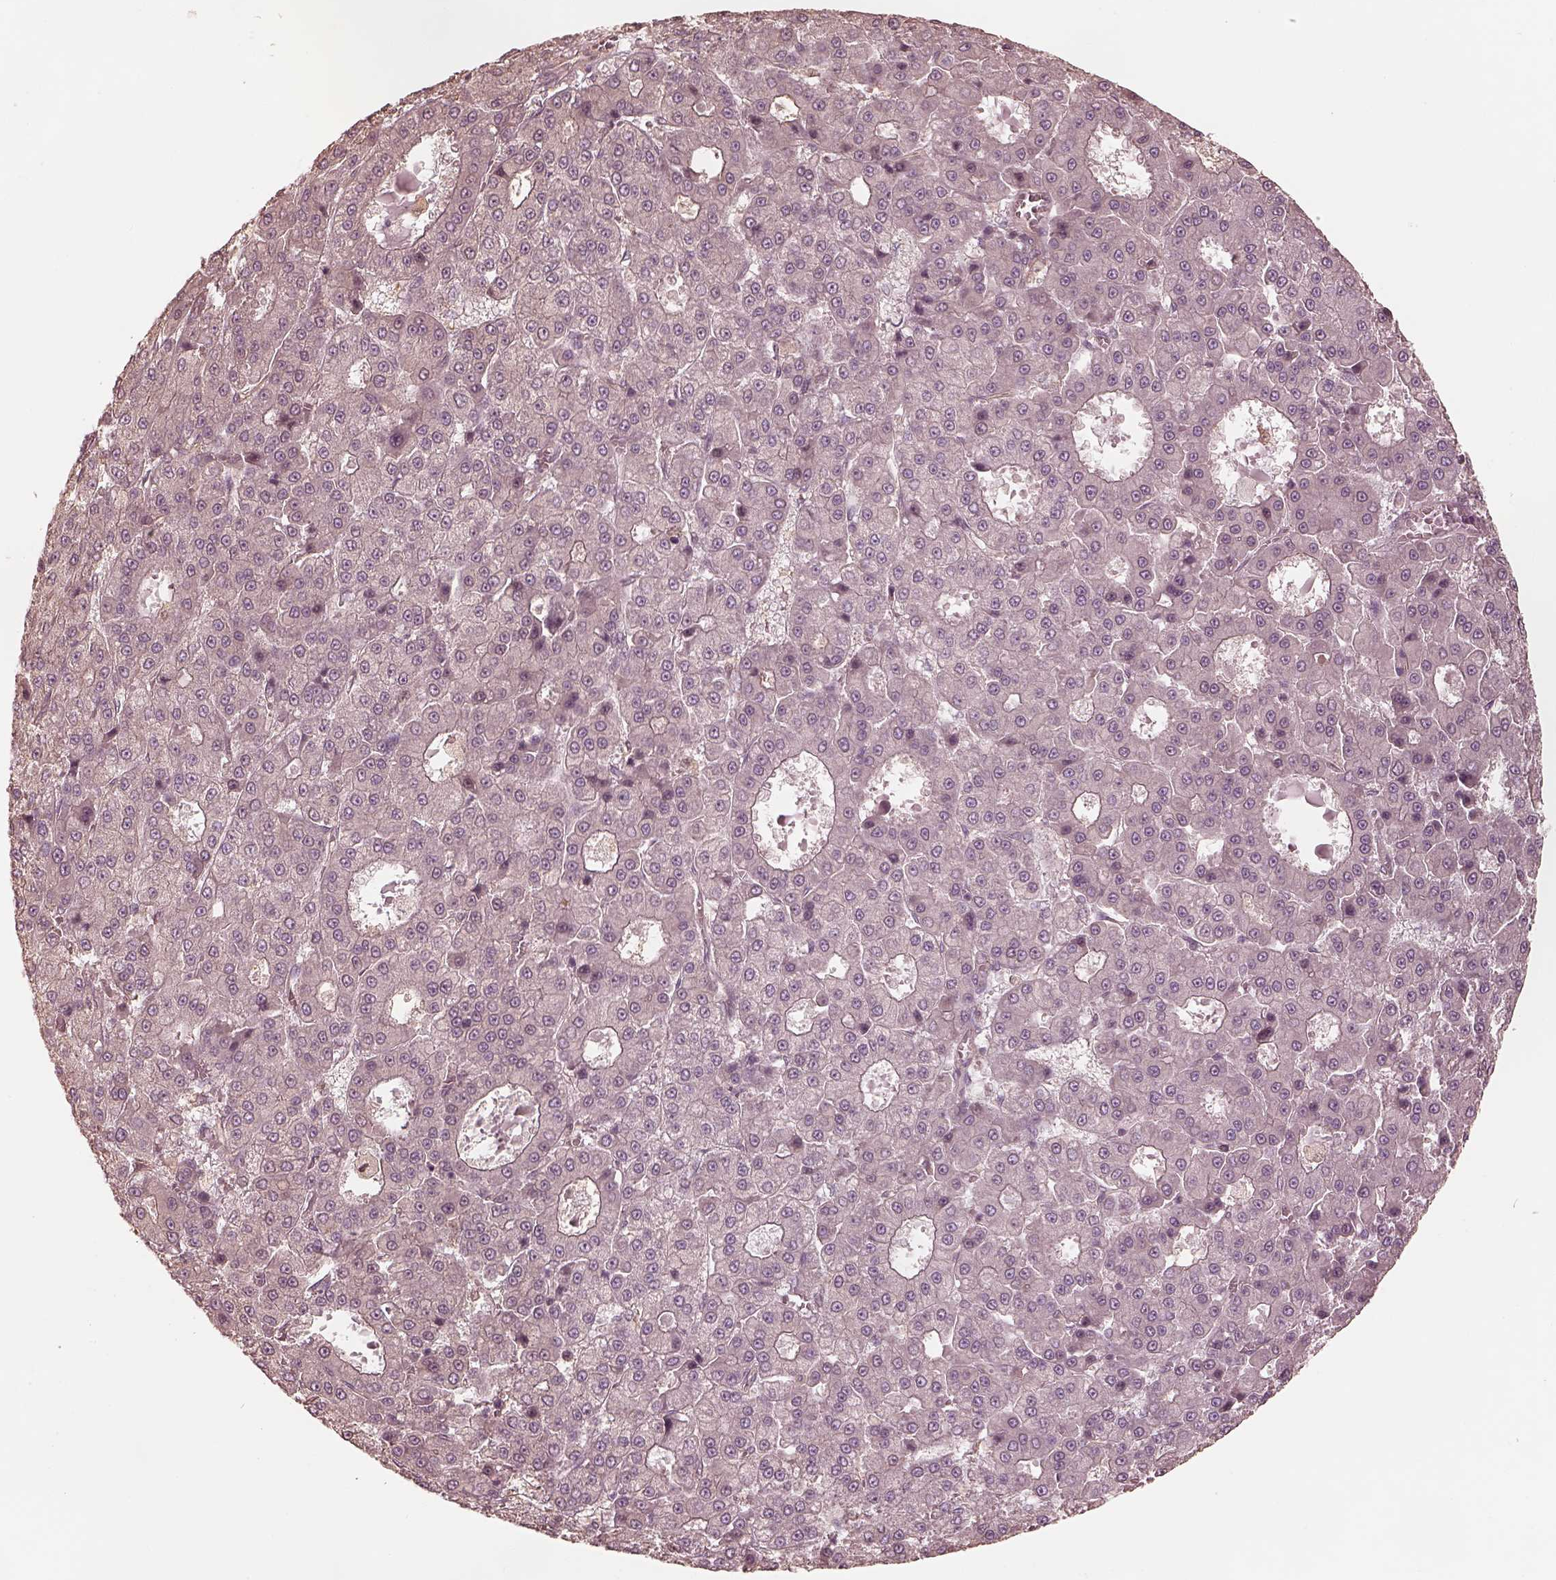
{"staining": {"intensity": "negative", "quantity": "none", "location": "none"}, "tissue": "liver cancer", "cell_type": "Tumor cells", "image_type": "cancer", "snomed": [{"axis": "morphology", "description": "Carcinoma, Hepatocellular, NOS"}, {"axis": "topography", "description": "Liver"}], "caption": "The image exhibits no staining of tumor cells in liver cancer (hepatocellular carcinoma). (DAB immunohistochemistry (IHC), high magnification).", "gene": "KIF5C", "patient": {"sex": "male", "age": 70}}